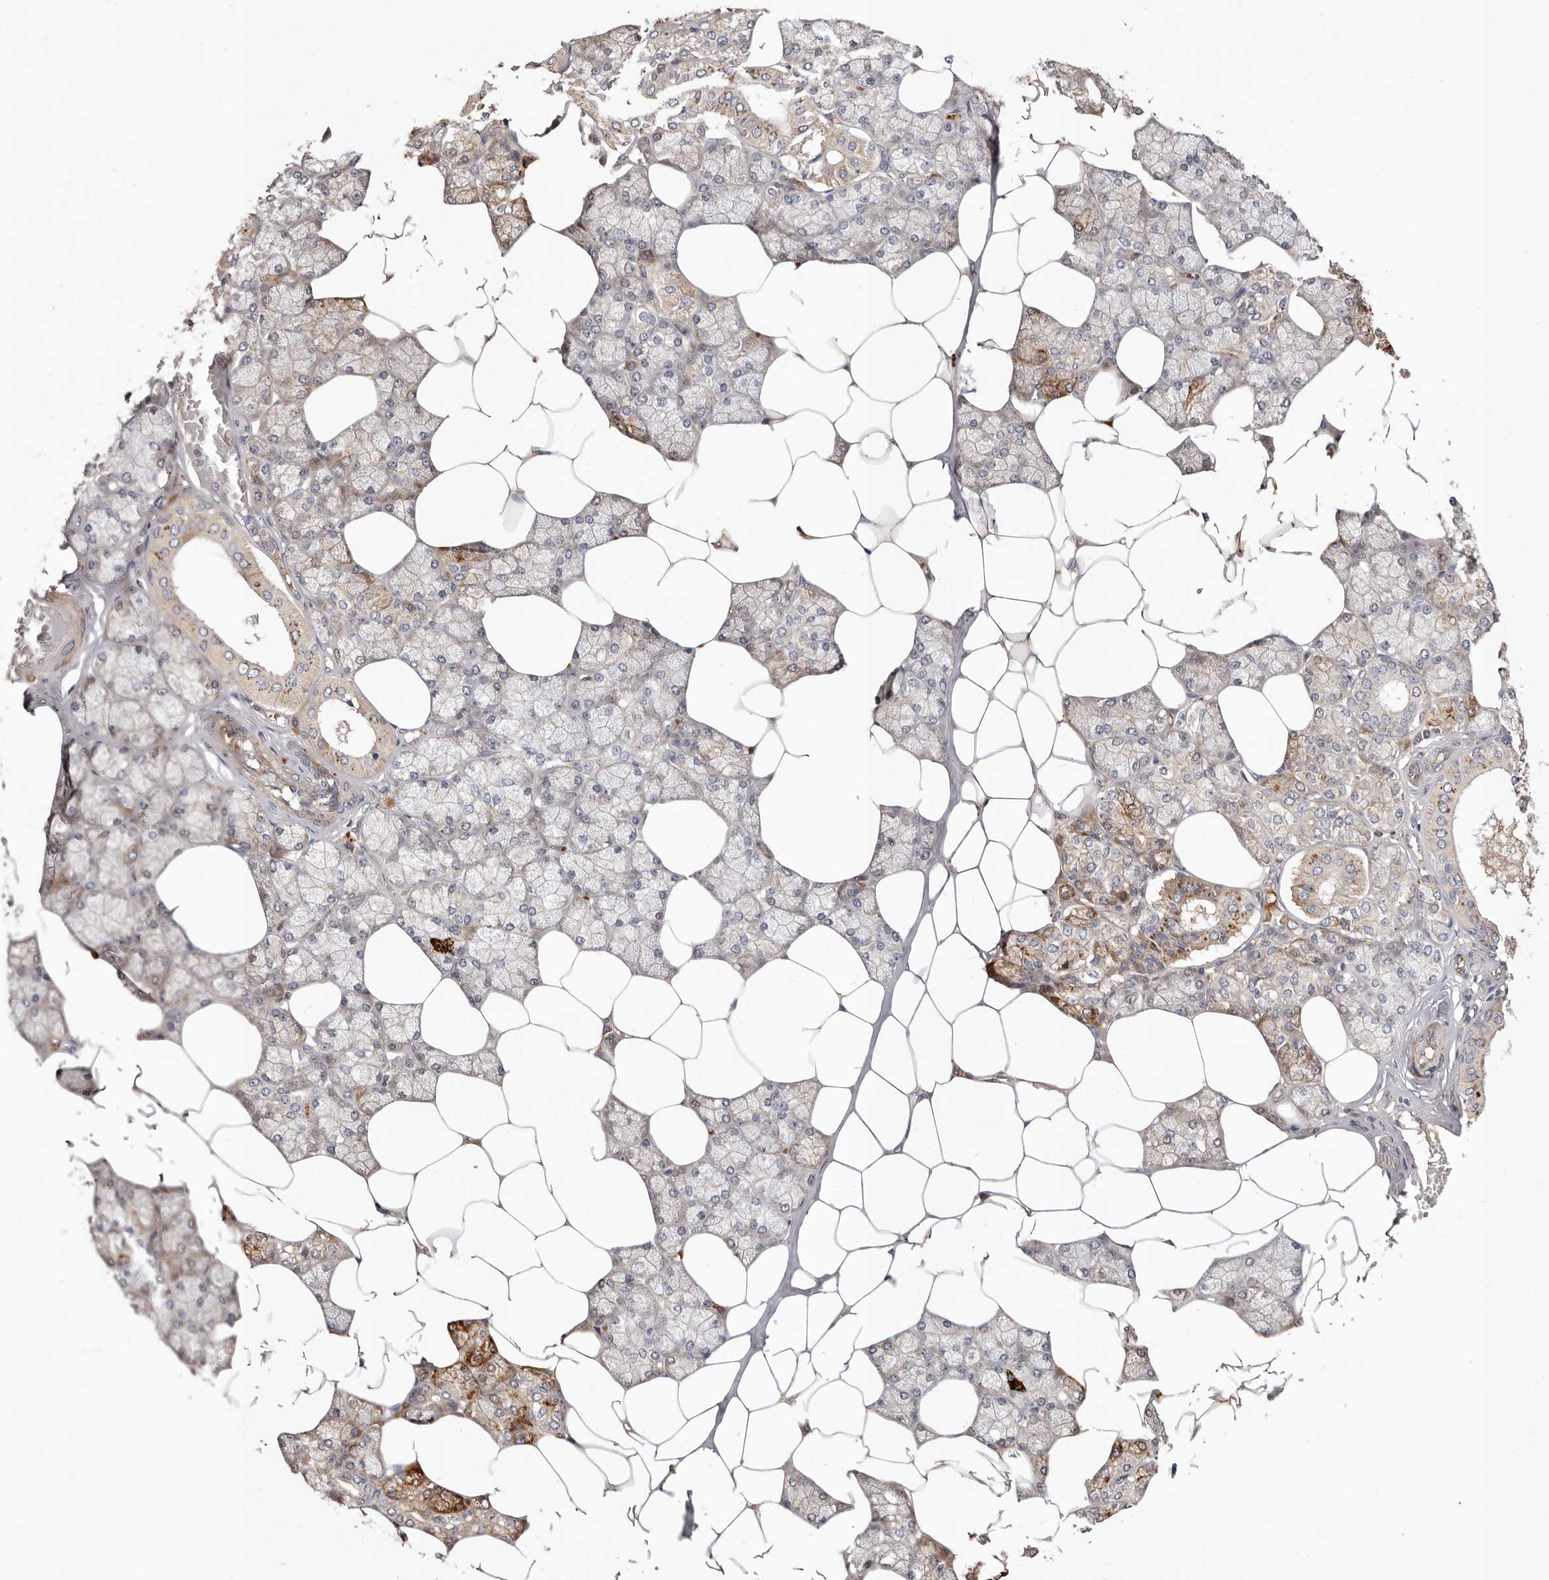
{"staining": {"intensity": "strong", "quantity": "25%-75%", "location": "cytoplasmic/membranous"}, "tissue": "salivary gland", "cell_type": "Glandular cells", "image_type": "normal", "snomed": [{"axis": "morphology", "description": "Normal tissue, NOS"}, {"axis": "topography", "description": "Salivary gland"}], "caption": "A high-resolution photomicrograph shows immunohistochemistry (IHC) staining of benign salivary gland, which shows strong cytoplasmic/membranous expression in about 25%-75% of glandular cells. The staining was performed using DAB to visualize the protein expression in brown, while the nuclei were stained in blue with hematoxylin (Magnification: 20x).", "gene": "MACF1", "patient": {"sex": "male", "age": 62}}